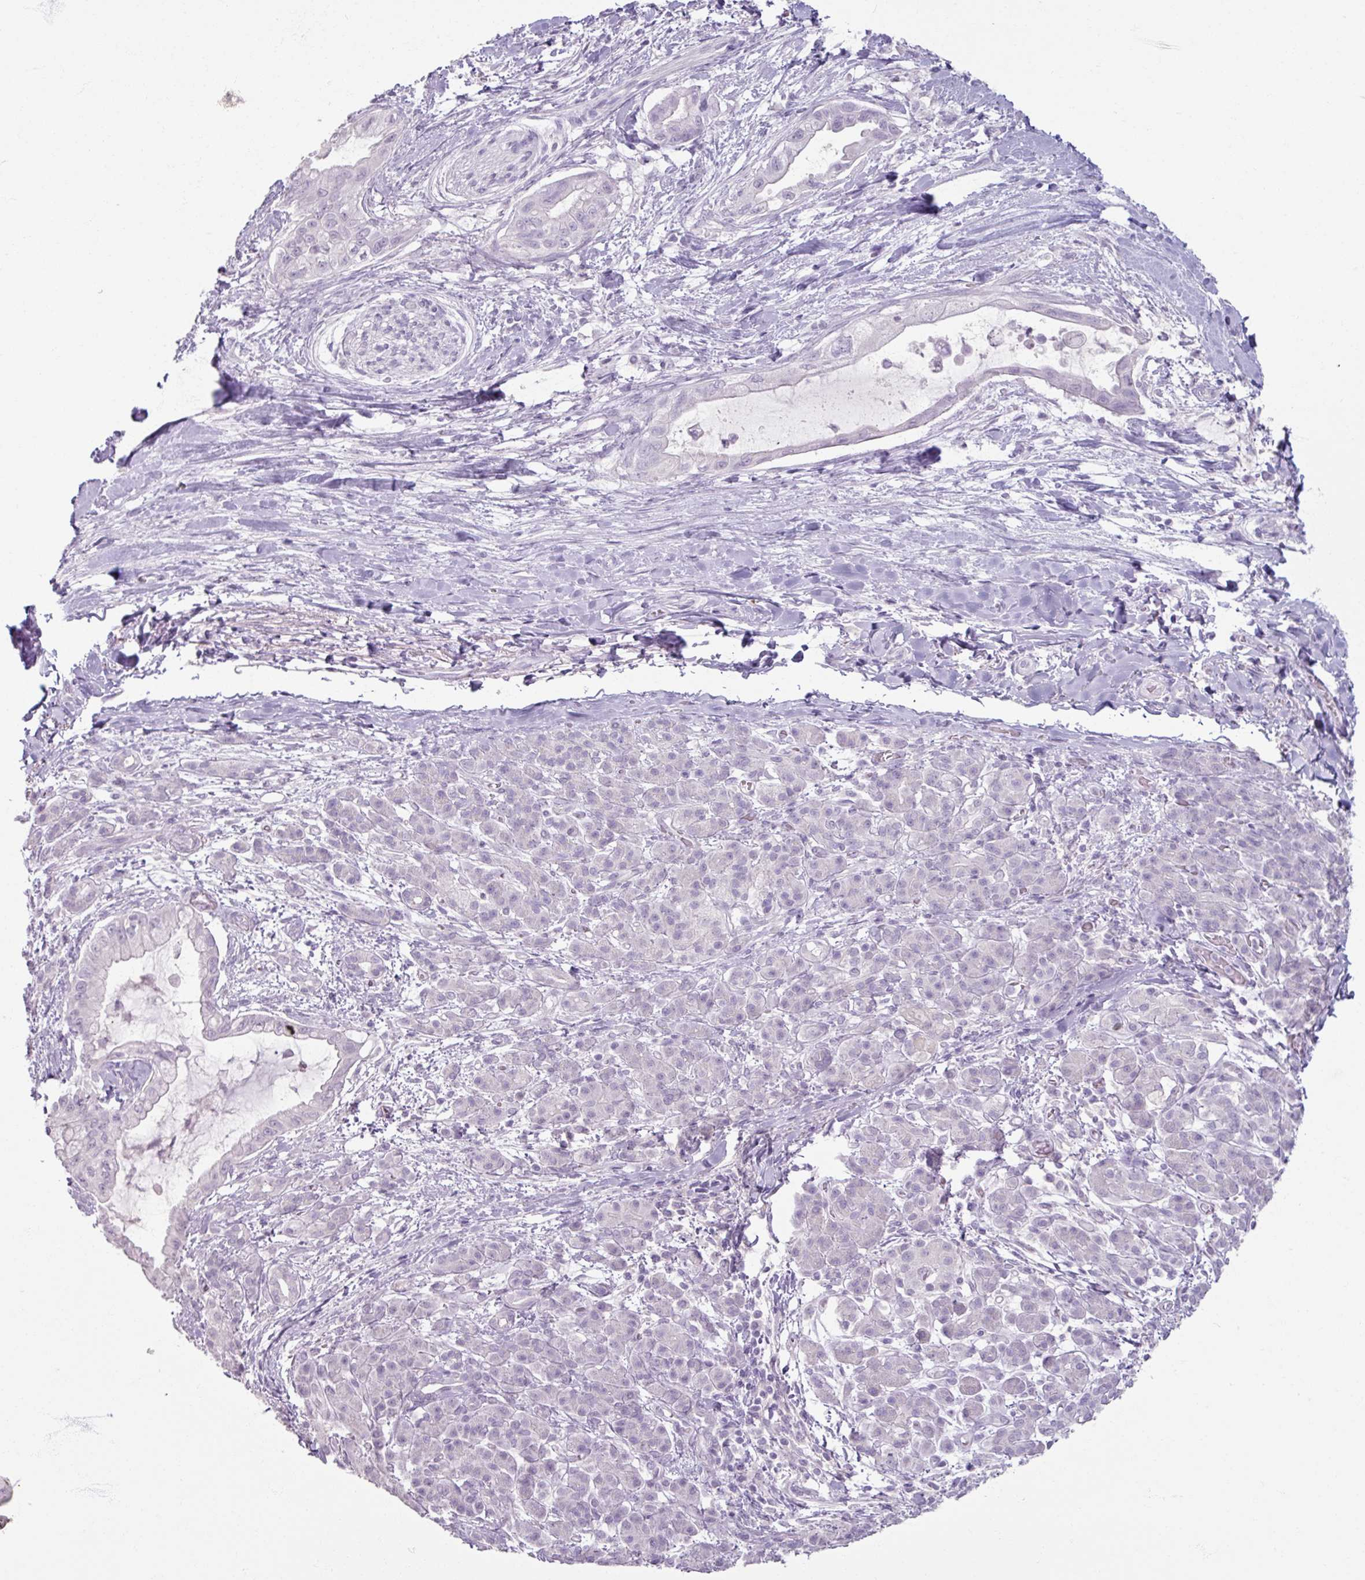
{"staining": {"intensity": "negative", "quantity": "none", "location": "none"}, "tissue": "pancreatic cancer", "cell_type": "Tumor cells", "image_type": "cancer", "snomed": [{"axis": "morphology", "description": "Adenocarcinoma, NOS"}, {"axis": "topography", "description": "Pancreas"}], "caption": "IHC histopathology image of neoplastic tissue: pancreatic adenocarcinoma stained with DAB demonstrates no significant protein staining in tumor cells.", "gene": "SLC27A5", "patient": {"sex": "male", "age": 48}}